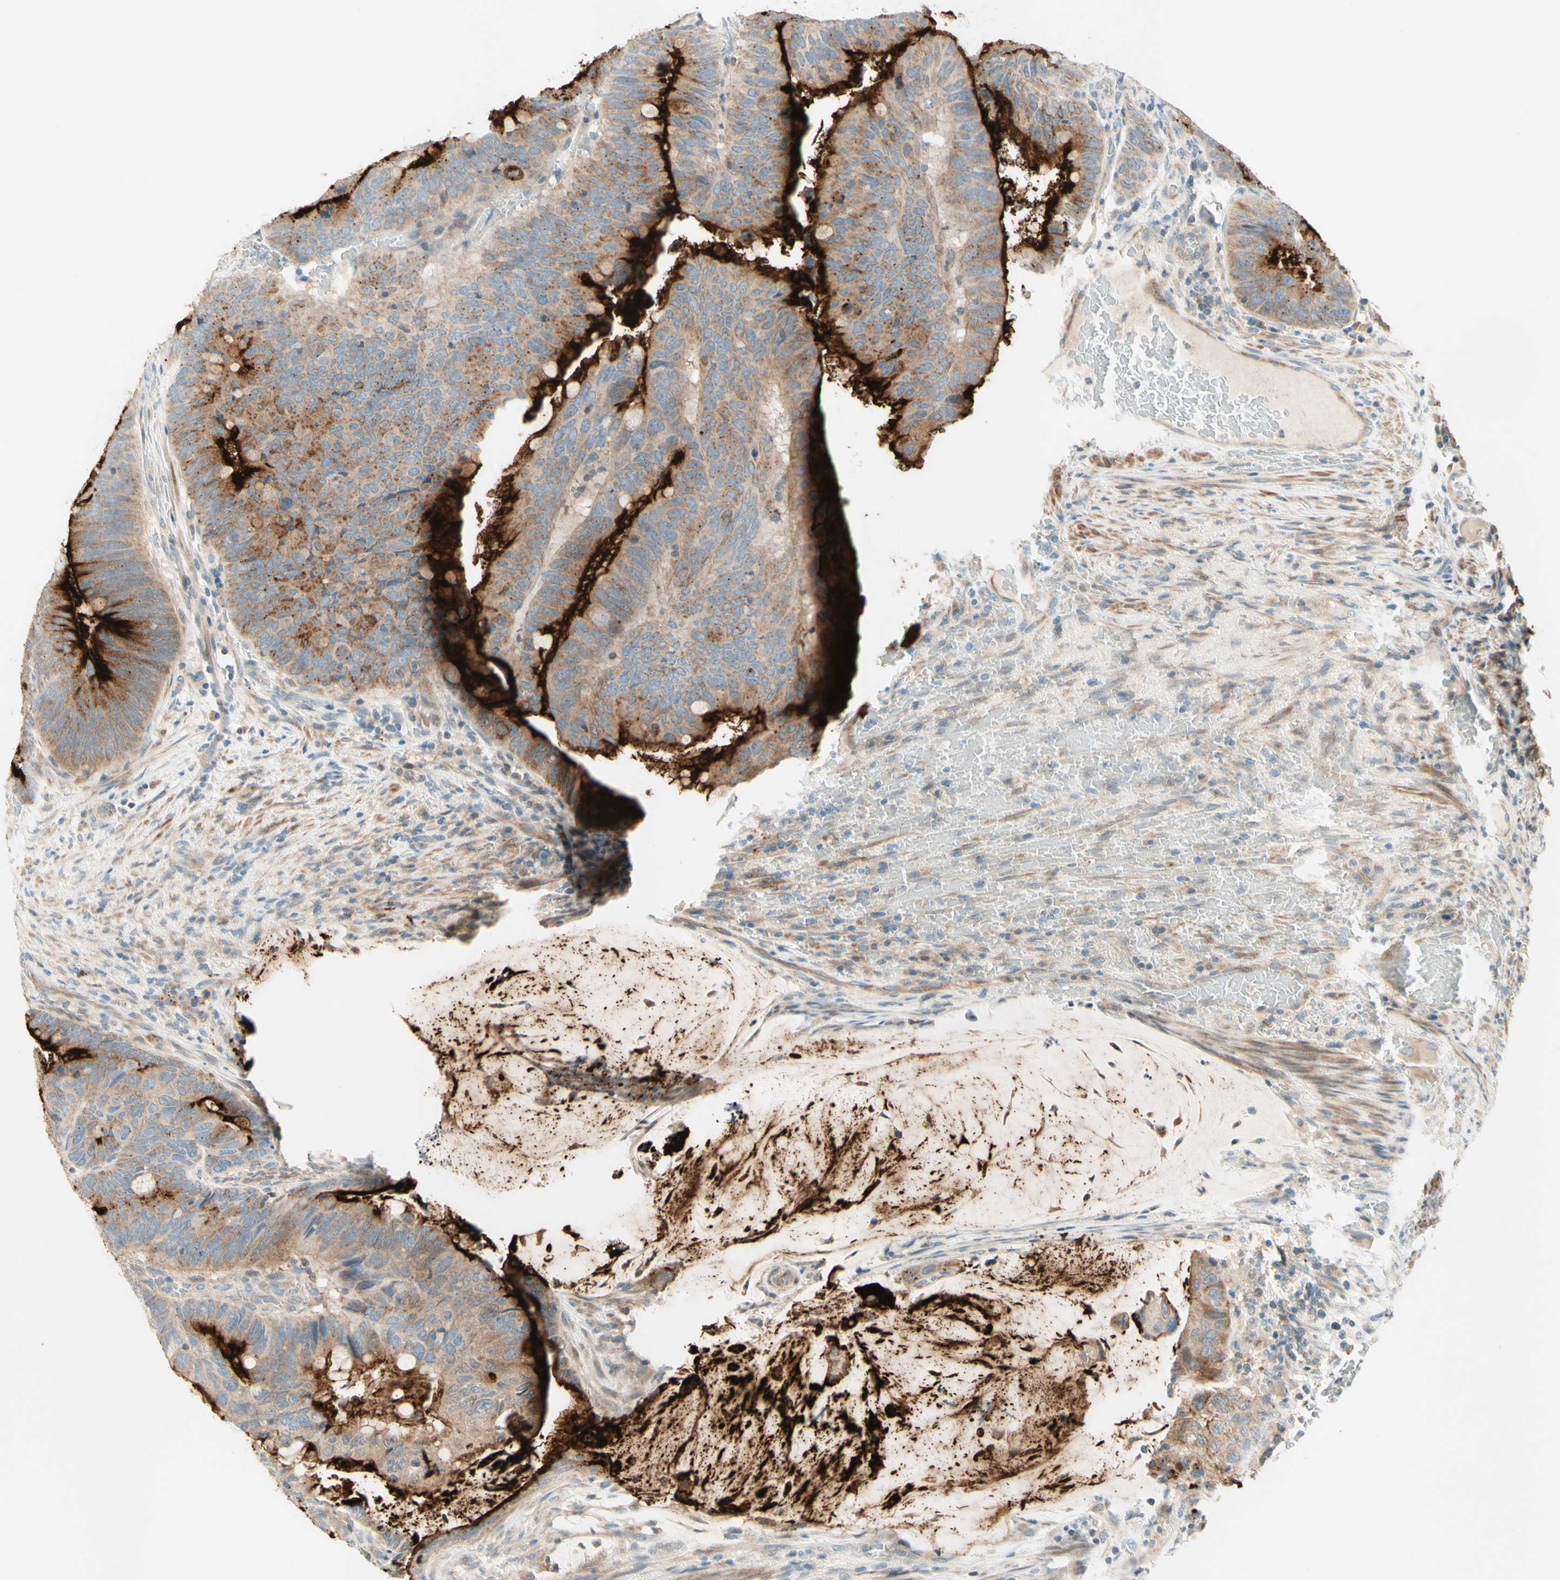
{"staining": {"intensity": "strong", "quantity": "25%-75%", "location": "cytoplasmic/membranous"}, "tissue": "colorectal cancer", "cell_type": "Tumor cells", "image_type": "cancer", "snomed": [{"axis": "morphology", "description": "Normal tissue, NOS"}, {"axis": "morphology", "description": "Adenocarcinoma, NOS"}, {"axis": "topography", "description": "Rectum"}, {"axis": "topography", "description": "Peripheral nerve tissue"}], "caption": "A high-resolution histopathology image shows IHC staining of colorectal cancer (adenocarcinoma), which shows strong cytoplasmic/membranous positivity in about 25%-75% of tumor cells. Using DAB (brown) and hematoxylin (blue) stains, captured at high magnification using brightfield microscopy.", "gene": "PROM1", "patient": {"sex": "male", "age": 92}}